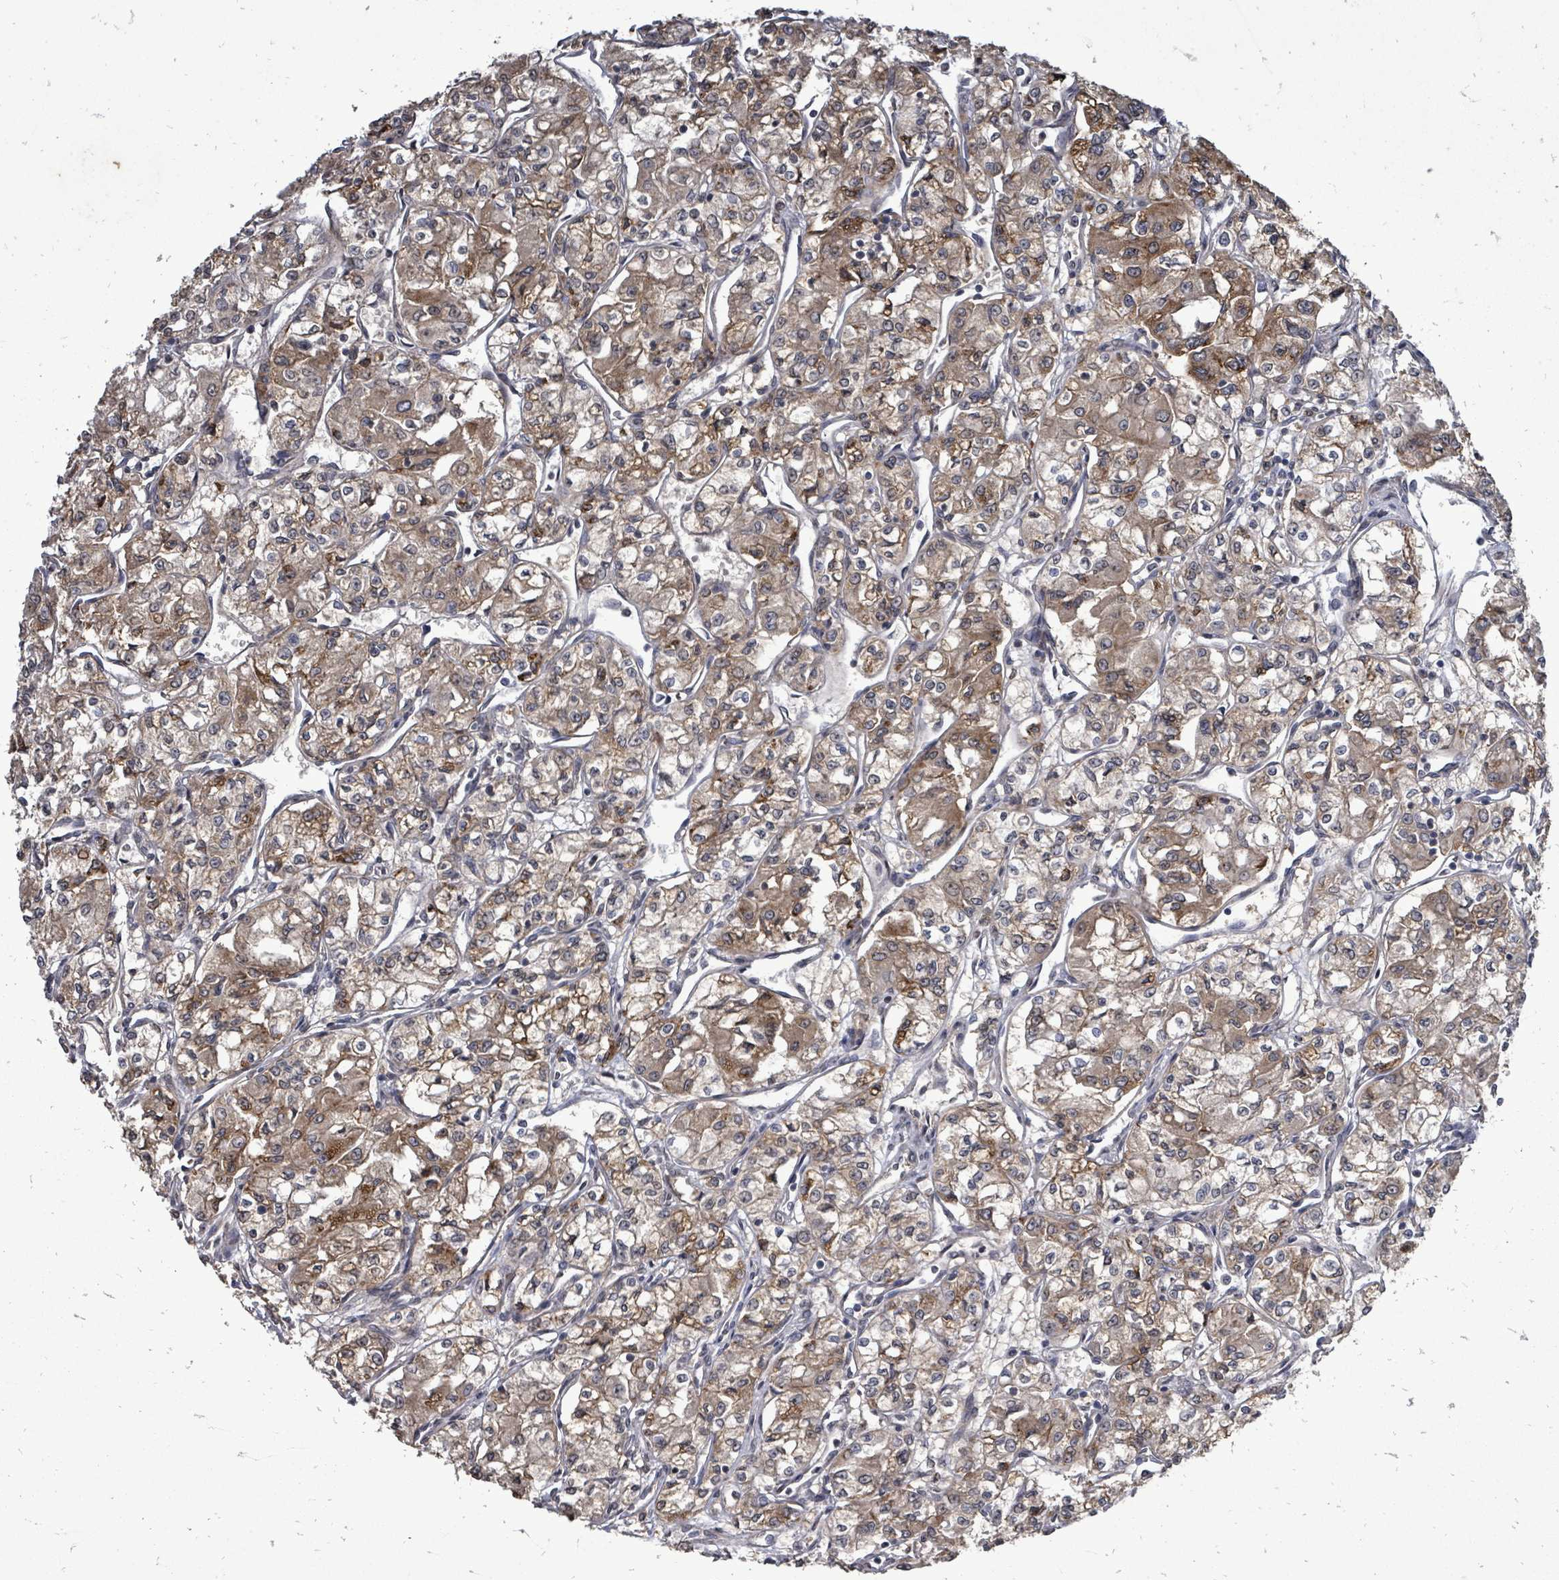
{"staining": {"intensity": "moderate", "quantity": "25%-75%", "location": "cytoplasmic/membranous"}, "tissue": "renal cancer", "cell_type": "Tumor cells", "image_type": "cancer", "snomed": [{"axis": "morphology", "description": "Adenocarcinoma, NOS"}, {"axis": "topography", "description": "Kidney"}], "caption": "Protein expression analysis of human adenocarcinoma (renal) reveals moderate cytoplasmic/membranous staining in about 25%-75% of tumor cells. The staining is performed using DAB brown chromogen to label protein expression. The nuclei are counter-stained blue using hematoxylin.", "gene": "RALGAPB", "patient": {"sex": "male", "age": 59}}